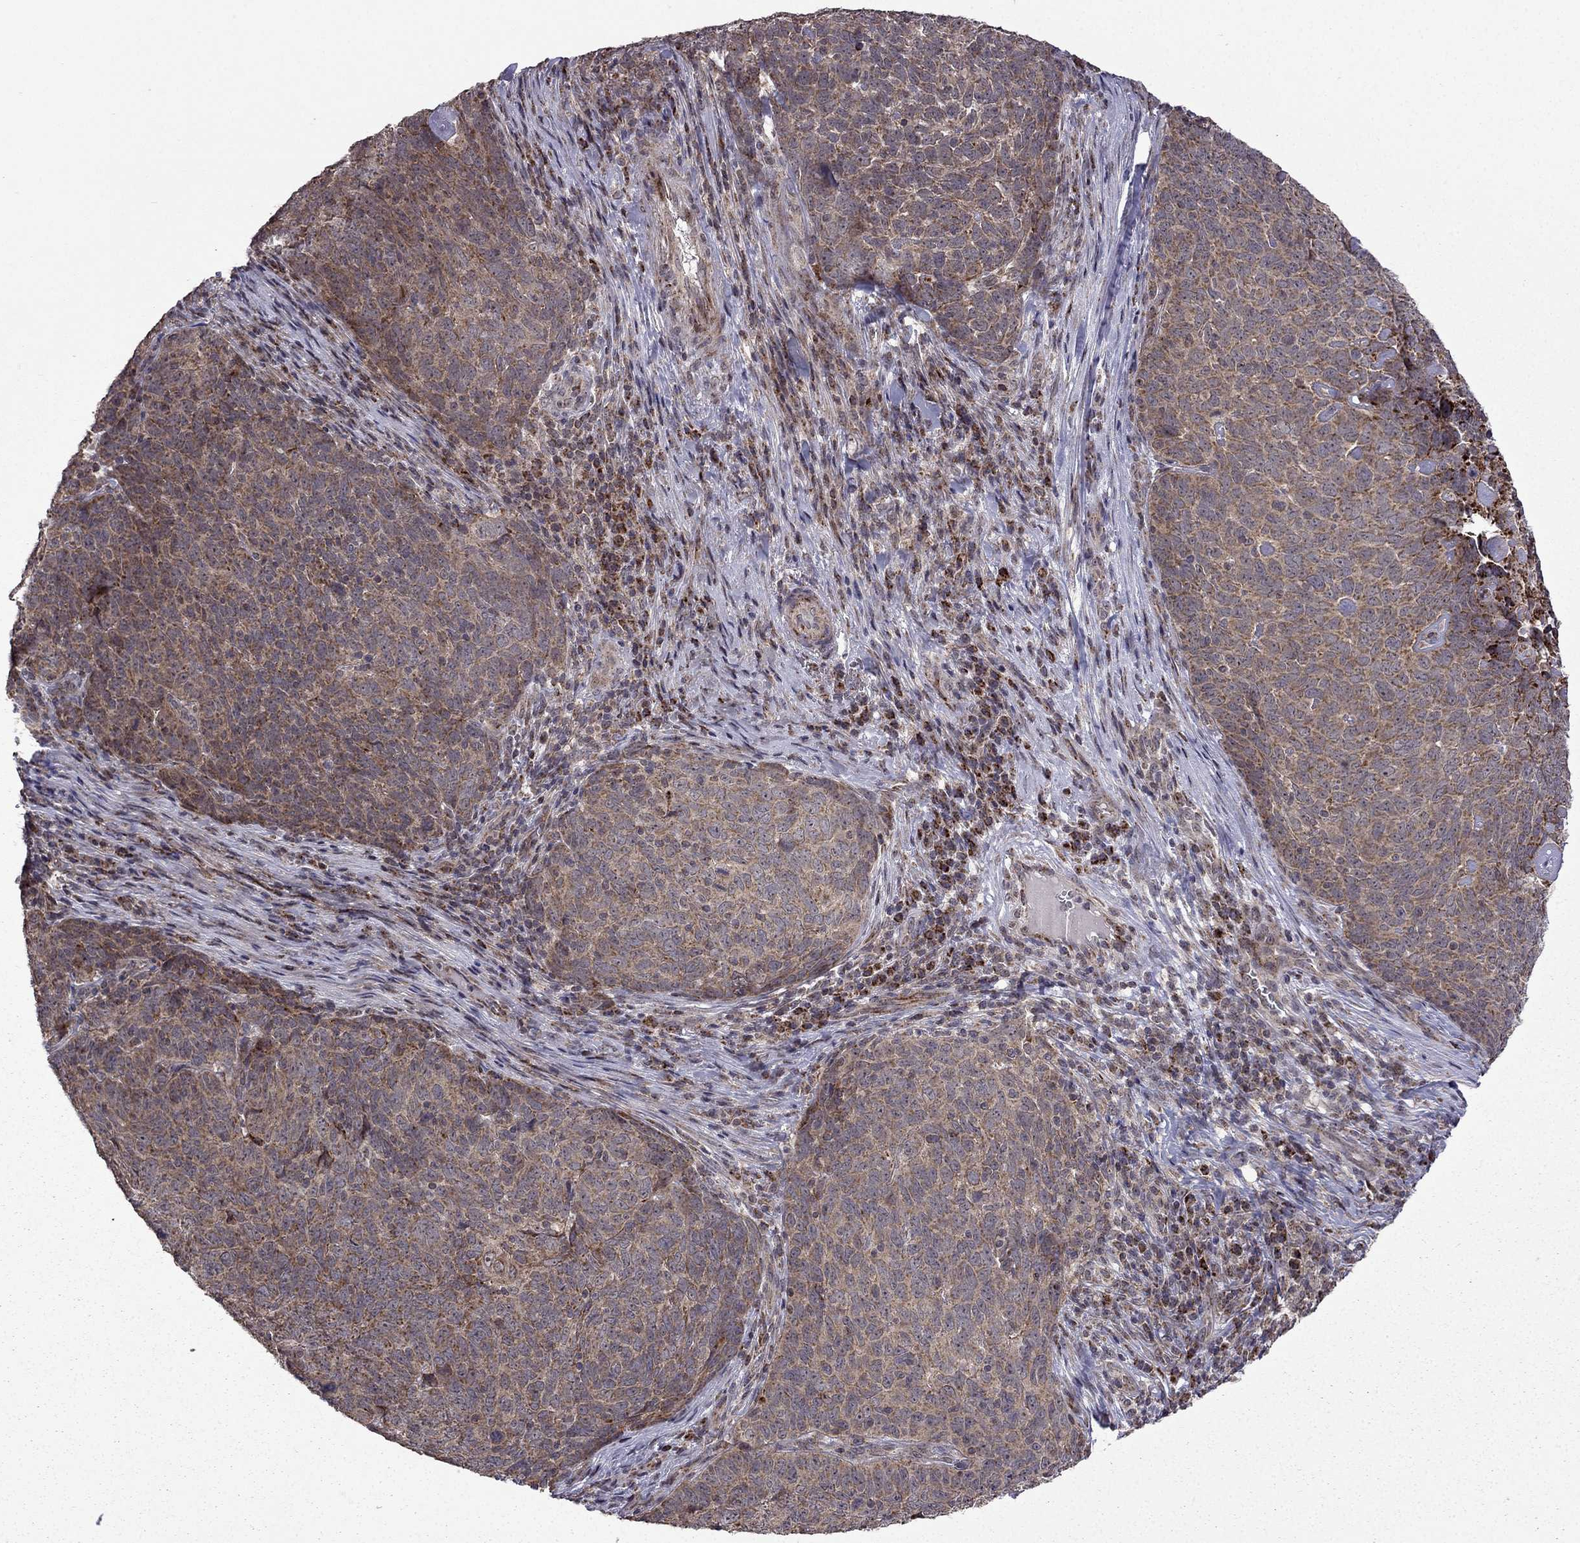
{"staining": {"intensity": "weak", "quantity": "<25%", "location": "cytoplasmic/membranous"}, "tissue": "skin cancer", "cell_type": "Tumor cells", "image_type": "cancer", "snomed": [{"axis": "morphology", "description": "Squamous cell carcinoma, NOS"}, {"axis": "topography", "description": "Skin"}, {"axis": "topography", "description": "Anal"}], "caption": "Immunohistochemistry image of skin cancer stained for a protein (brown), which reveals no positivity in tumor cells. Brightfield microscopy of immunohistochemistry stained with DAB (brown) and hematoxylin (blue), captured at high magnification.", "gene": "TAB2", "patient": {"sex": "female", "age": 51}}